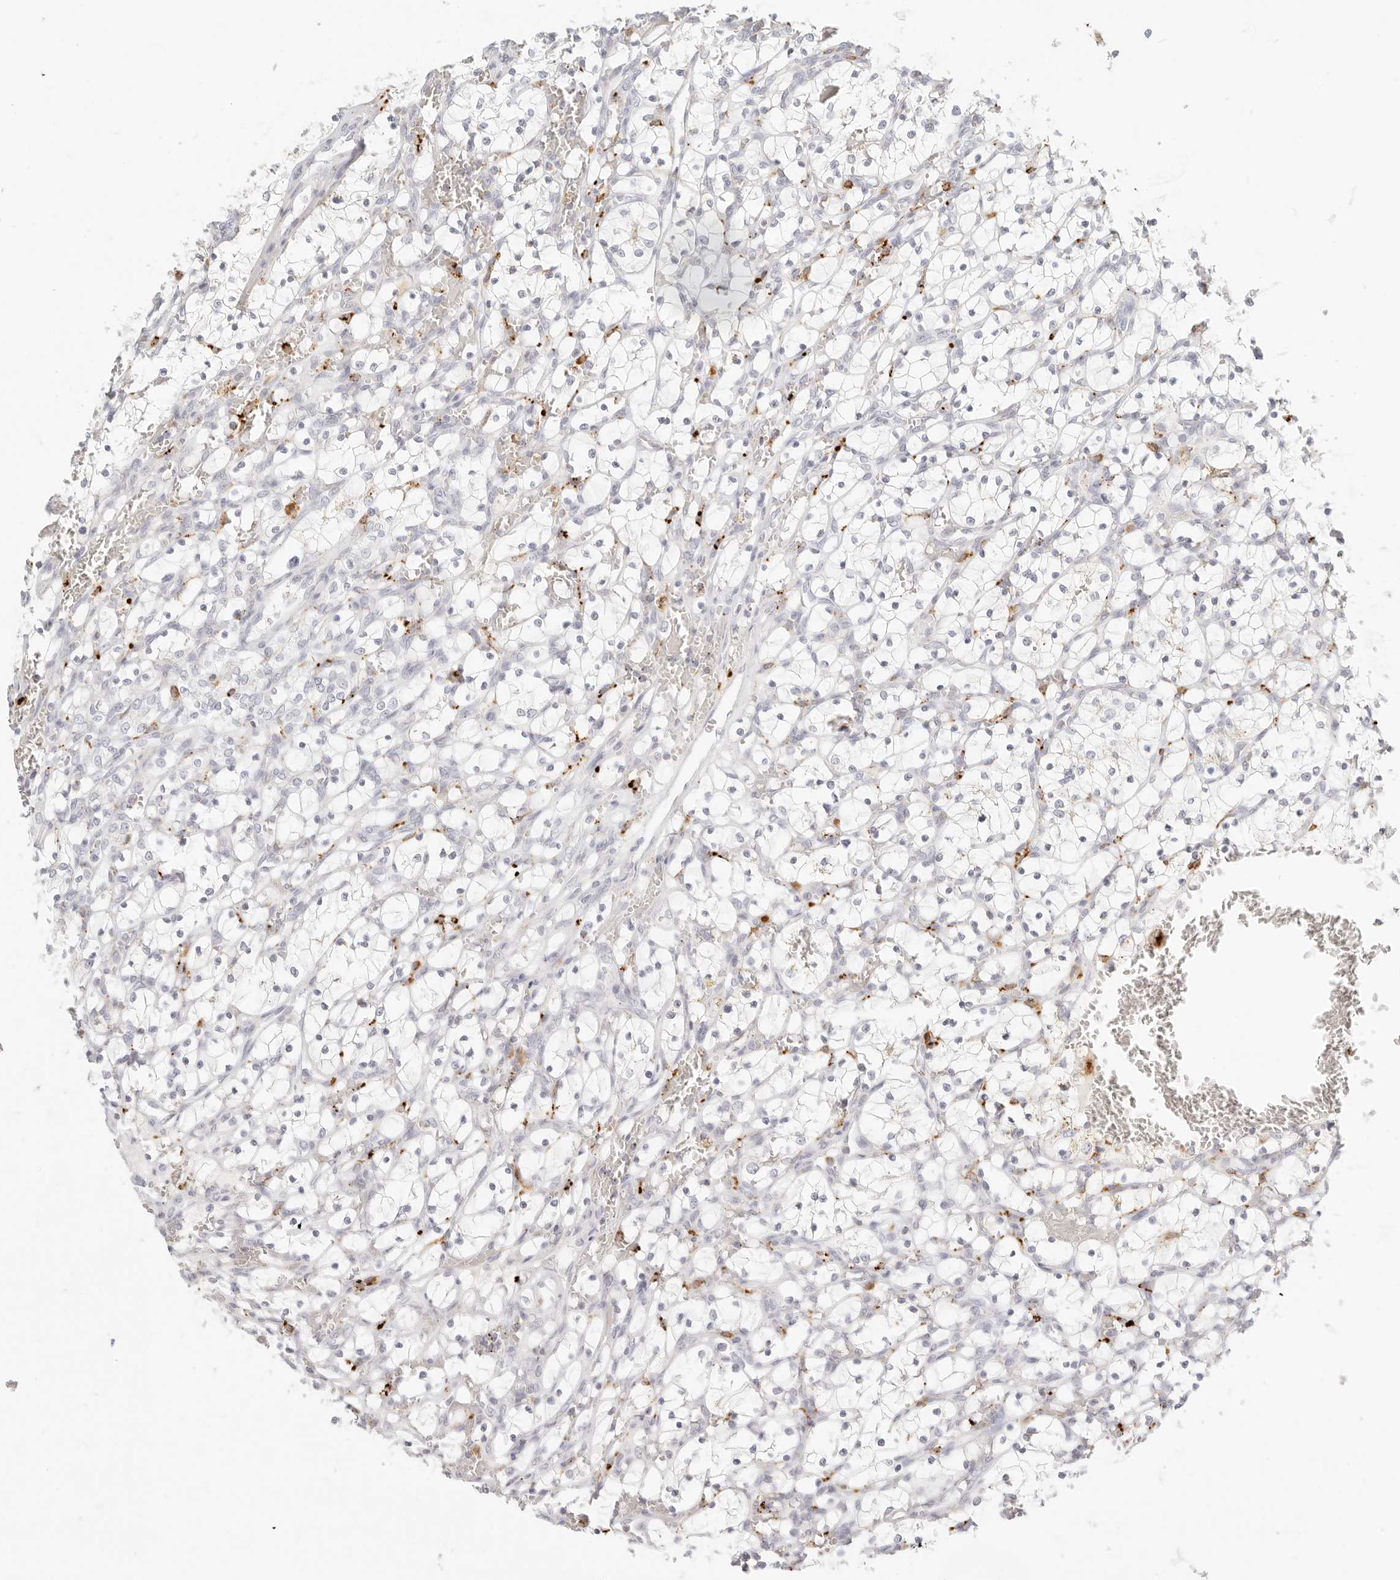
{"staining": {"intensity": "negative", "quantity": "none", "location": "none"}, "tissue": "renal cancer", "cell_type": "Tumor cells", "image_type": "cancer", "snomed": [{"axis": "morphology", "description": "Adenocarcinoma, NOS"}, {"axis": "topography", "description": "Kidney"}], "caption": "Immunohistochemical staining of human adenocarcinoma (renal) reveals no significant staining in tumor cells. (DAB (3,3'-diaminobenzidine) IHC visualized using brightfield microscopy, high magnification).", "gene": "RNASET2", "patient": {"sex": "female", "age": 69}}